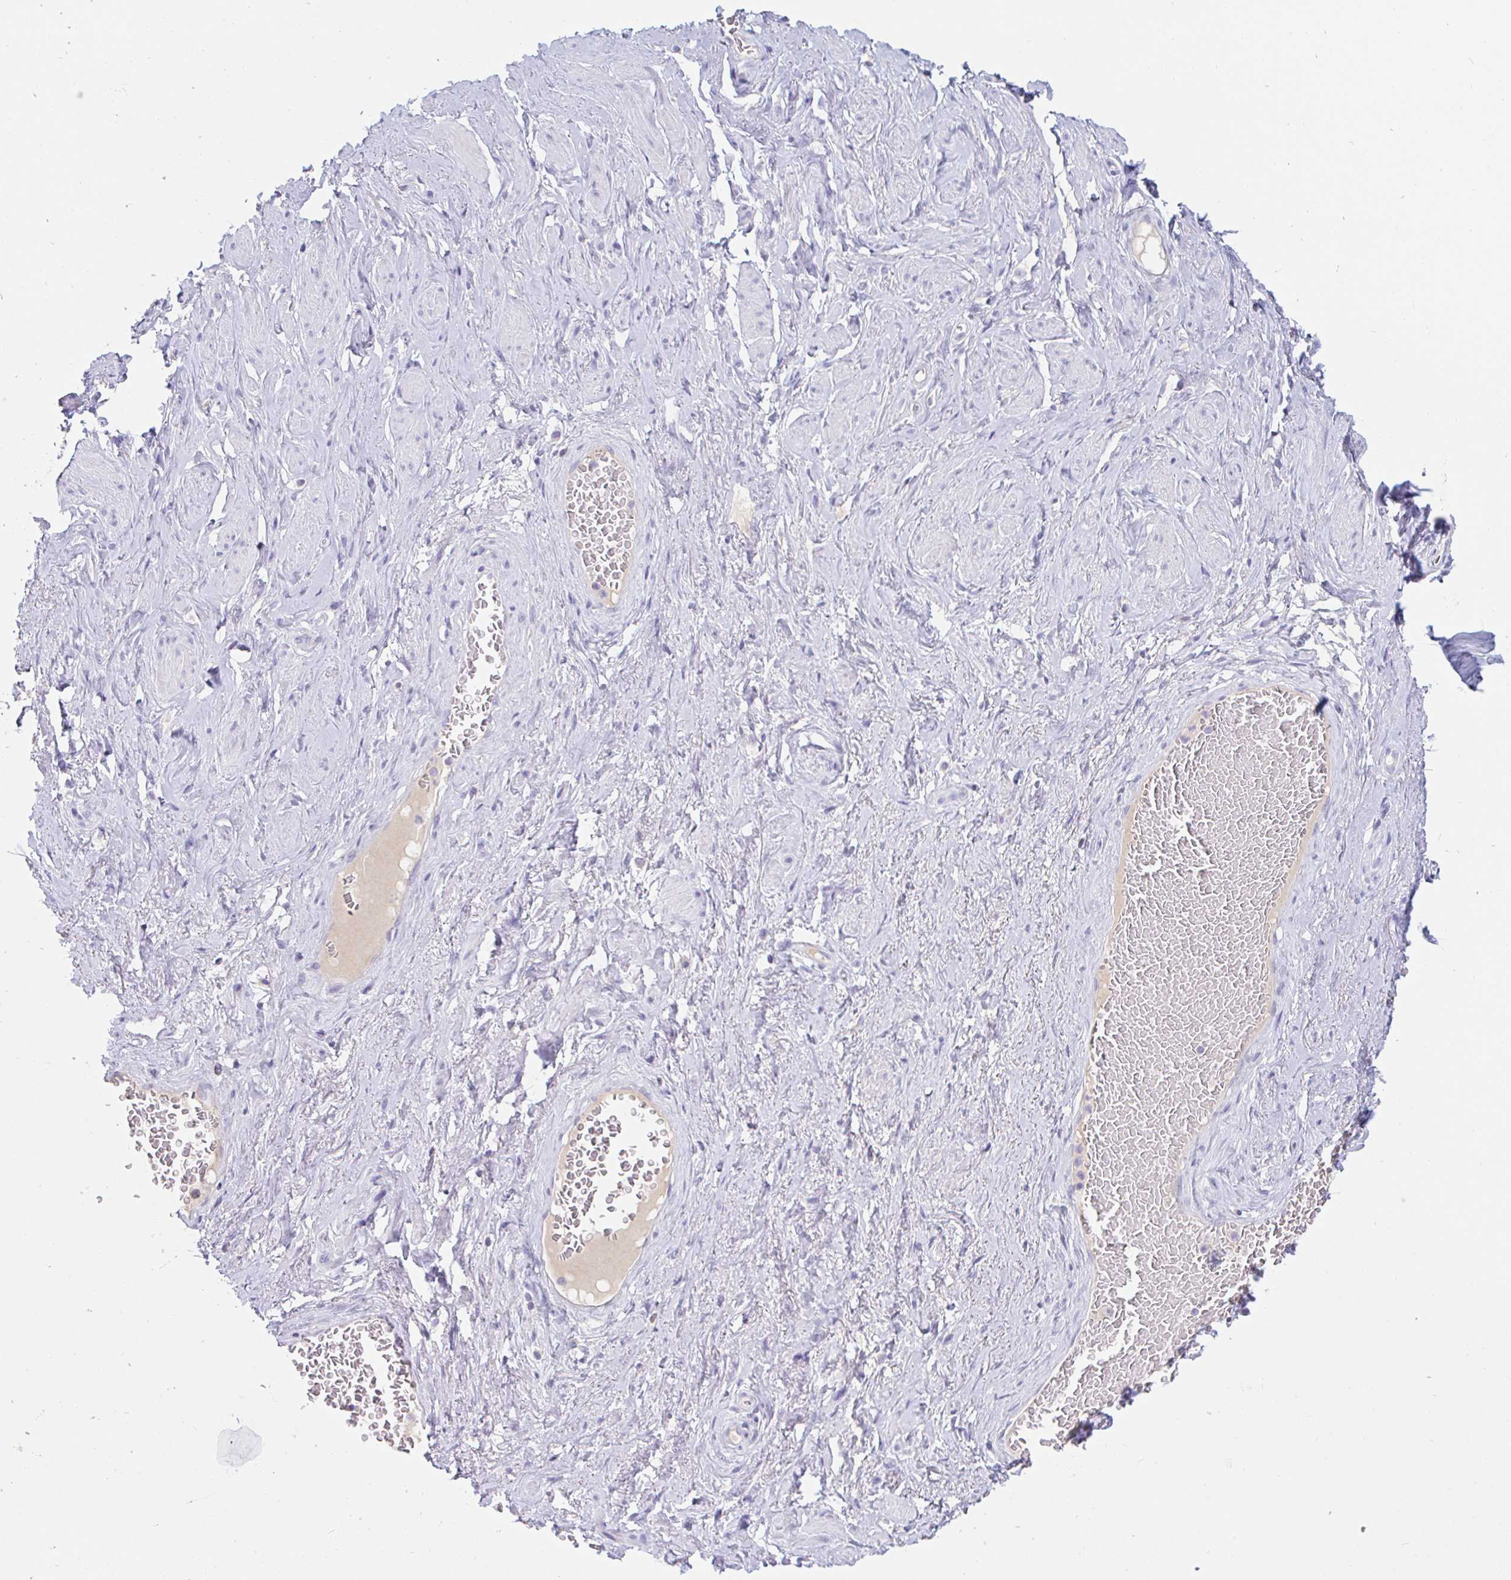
{"staining": {"intensity": "negative", "quantity": "none", "location": "none"}, "tissue": "soft tissue", "cell_type": "Fibroblasts", "image_type": "normal", "snomed": [{"axis": "morphology", "description": "Normal tissue, NOS"}, {"axis": "topography", "description": "Vagina"}, {"axis": "topography", "description": "Peripheral nerve tissue"}], "caption": "Fibroblasts show no significant protein positivity in normal soft tissue. Brightfield microscopy of immunohistochemistry (IHC) stained with DAB (3,3'-diaminobenzidine) (brown) and hematoxylin (blue), captured at high magnification.", "gene": "TEX44", "patient": {"sex": "female", "age": 71}}